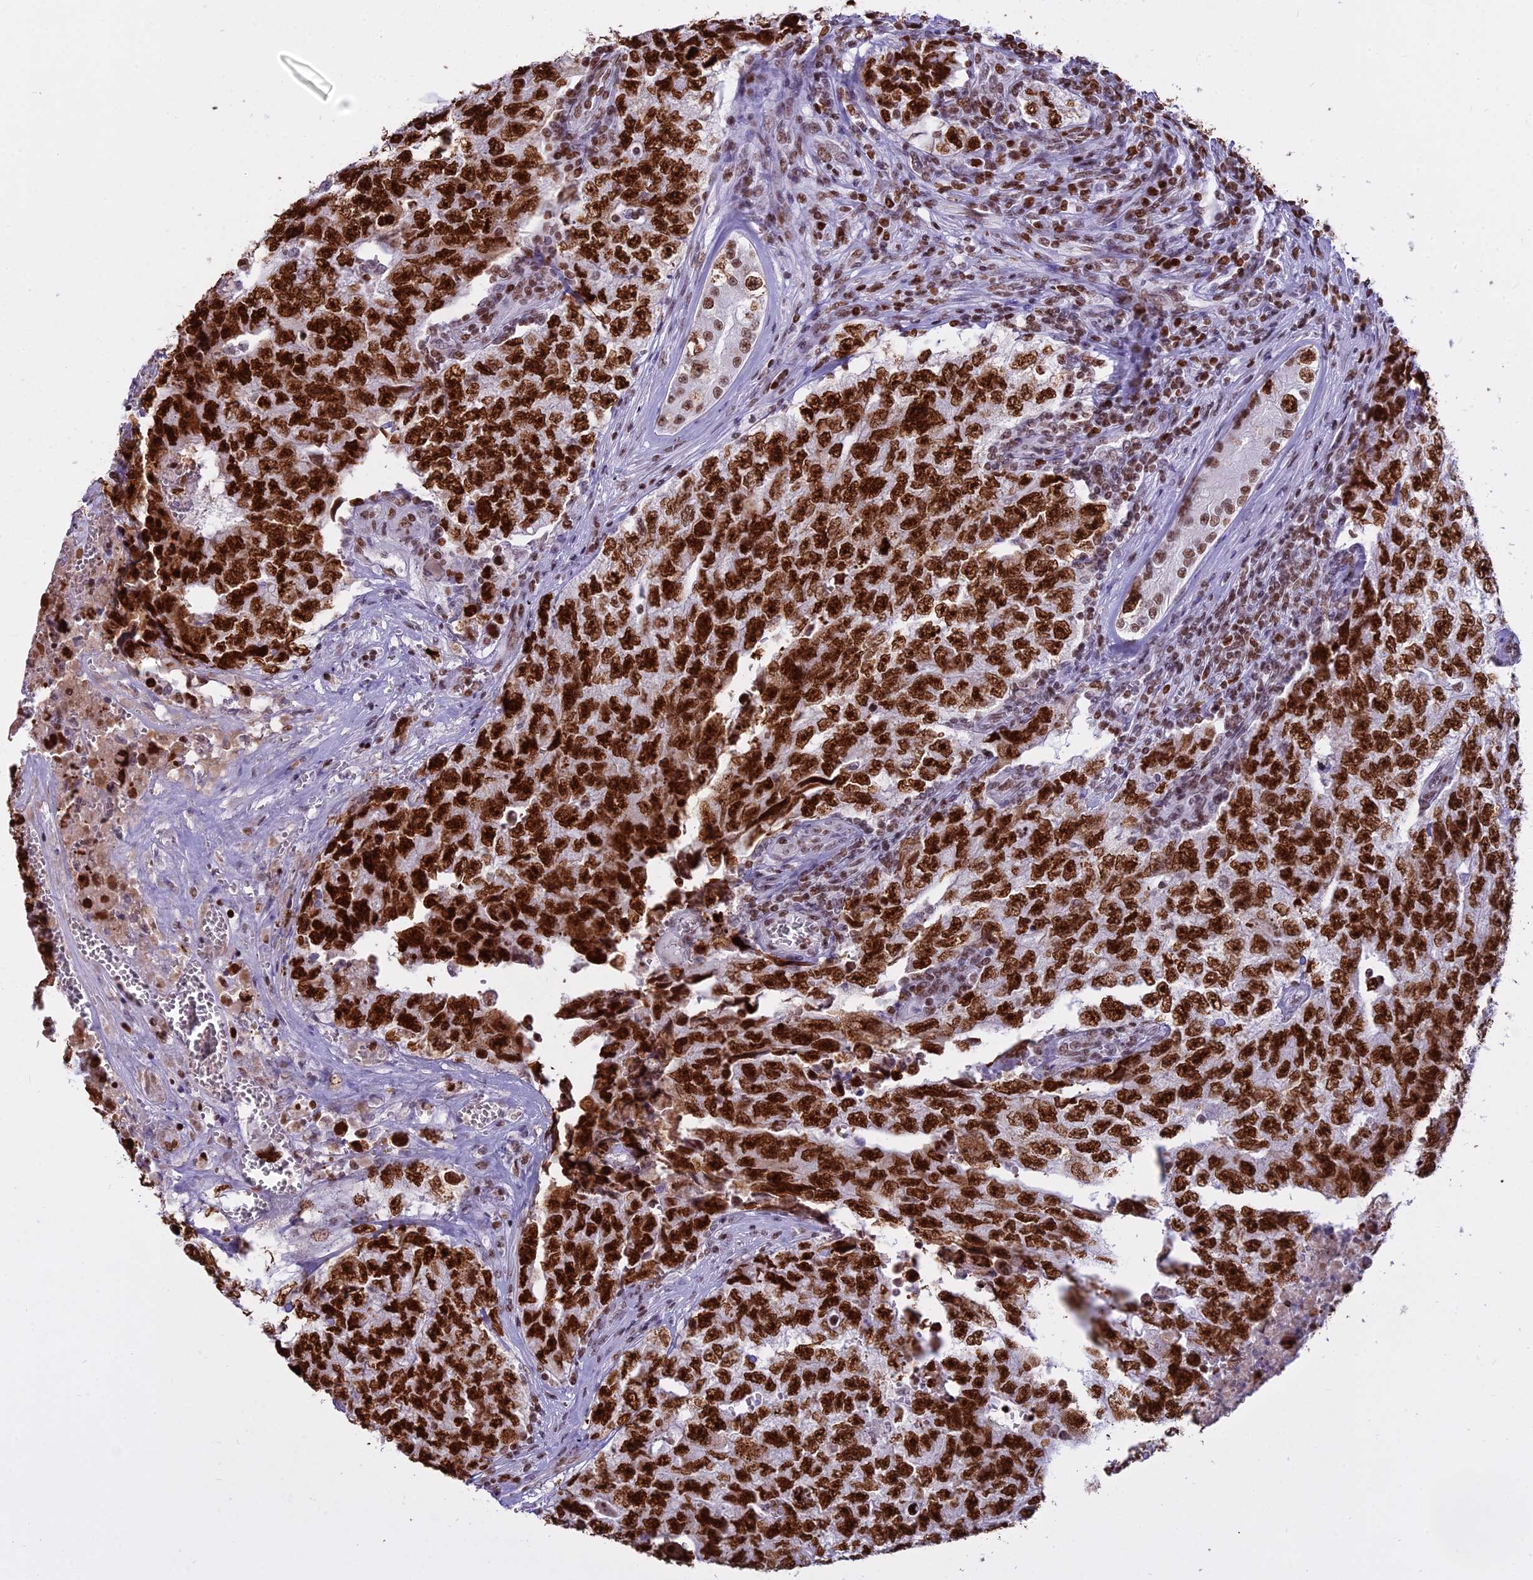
{"staining": {"intensity": "strong", "quantity": ">75%", "location": "nuclear"}, "tissue": "testis cancer", "cell_type": "Tumor cells", "image_type": "cancer", "snomed": [{"axis": "morphology", "description": "Carcinoma, Embryonal, NOS"}, {"axis": "topography", "description": "Testis"}], "caption": "Protein staining of embryonal carcinoma (testis) tissue reveals strong nuclear expression in approximately >75% of tumor cells.", "gene": "PARP1", "patient": {"sex": "male", "age": 17}}